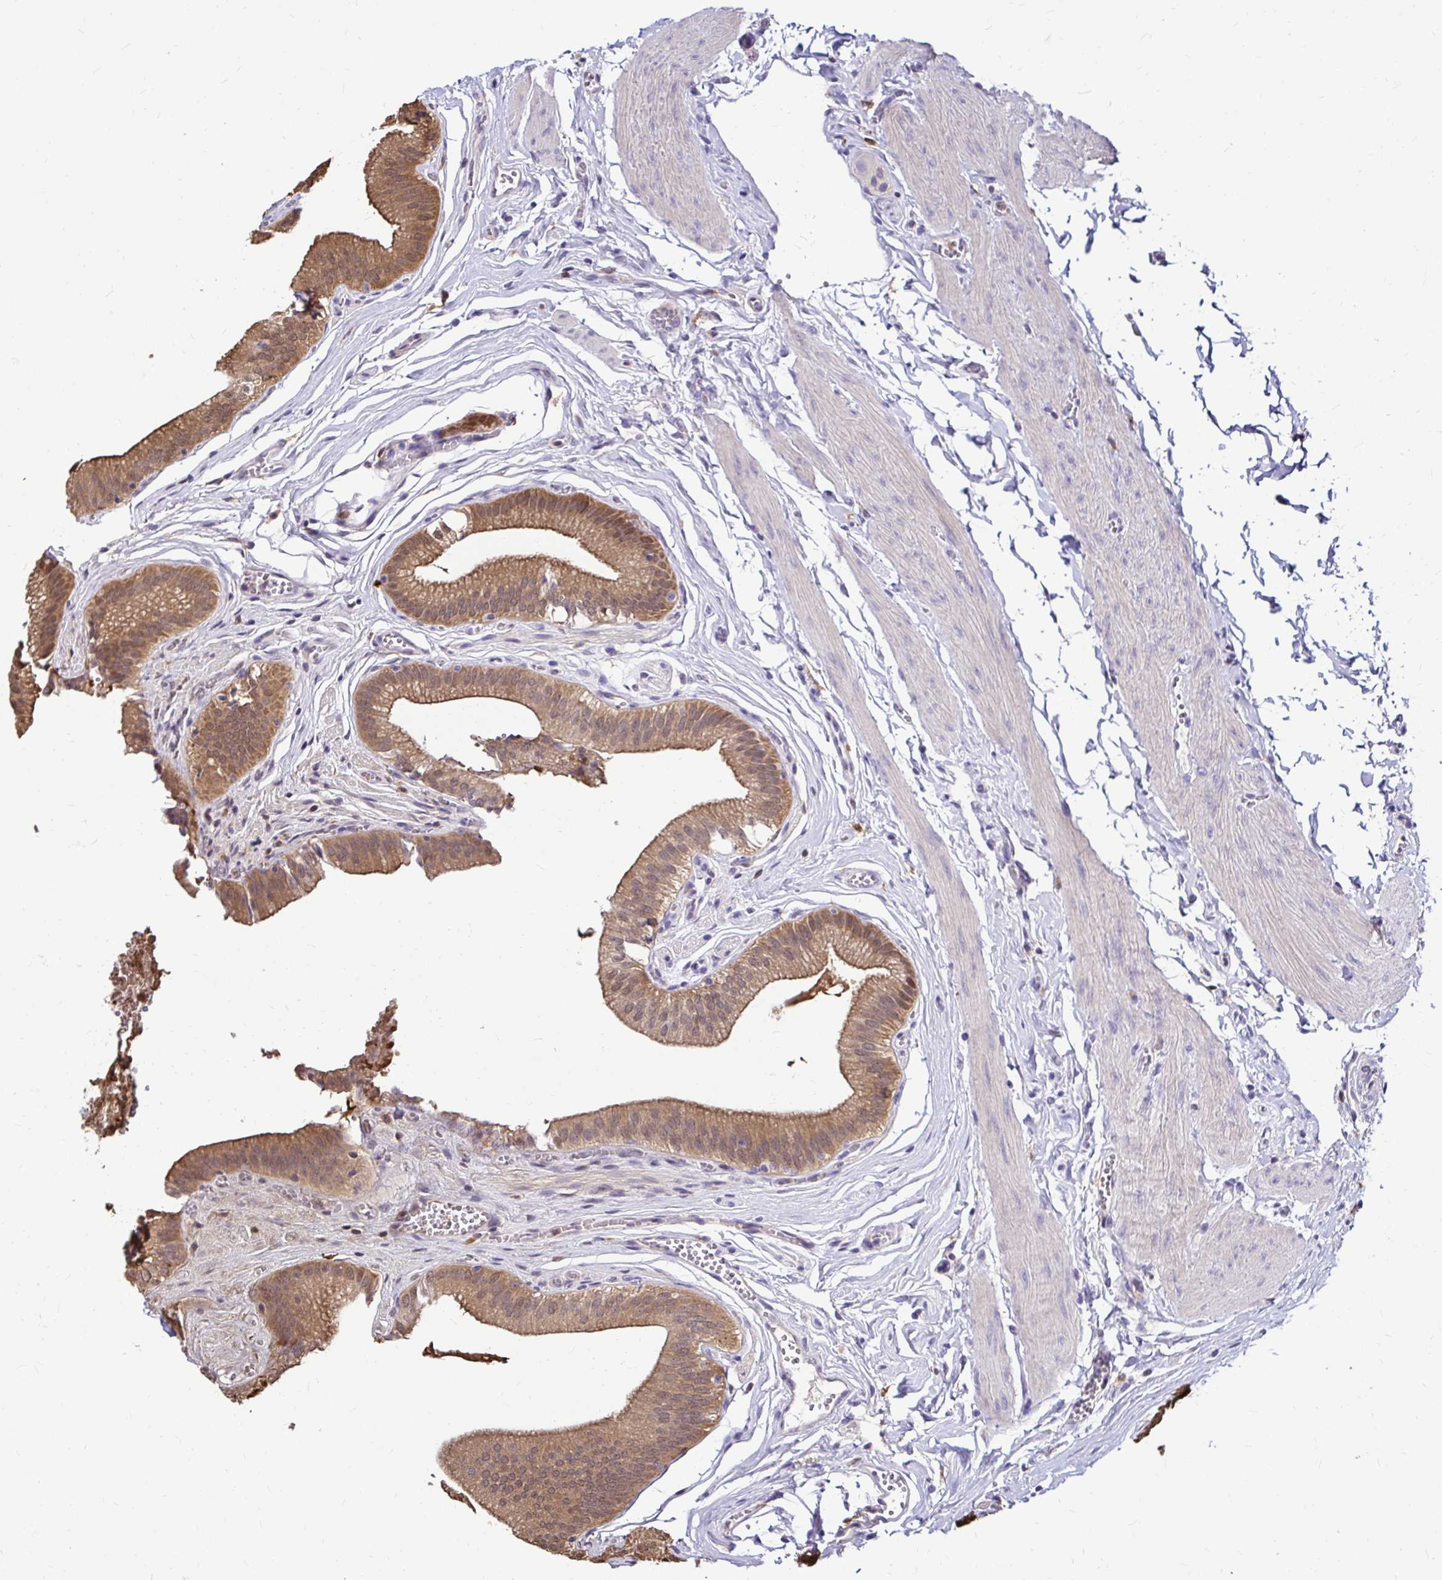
{"staining": {"intensity": "moderate", "quantity": ">75%", "location": "cytoplasmic/membranous,nuclear"}, "tissue": "gallbladder", "cell_type": "Glandular cells", "image_type": "normal", "snomed": [{"axis": "morphology", "description": "Normal tissue, NOS"}, {"axis": "topography", "description": "Gallbladder"}, {"axis": "topography", "description": "Peripheral nerve tissue"}], "caption": "Protein analysis of unremarkable gallbladder reveals moderate cytoplasmic/membranous,nuclear positivity in about >75% of glandular cells. (DAB (3,3'-diaminobenzidine) IHC, brown staining for protein, blue staining for nuclei).", "gene": "IDH1", "patient": {"sex": "male", "age": 17}}